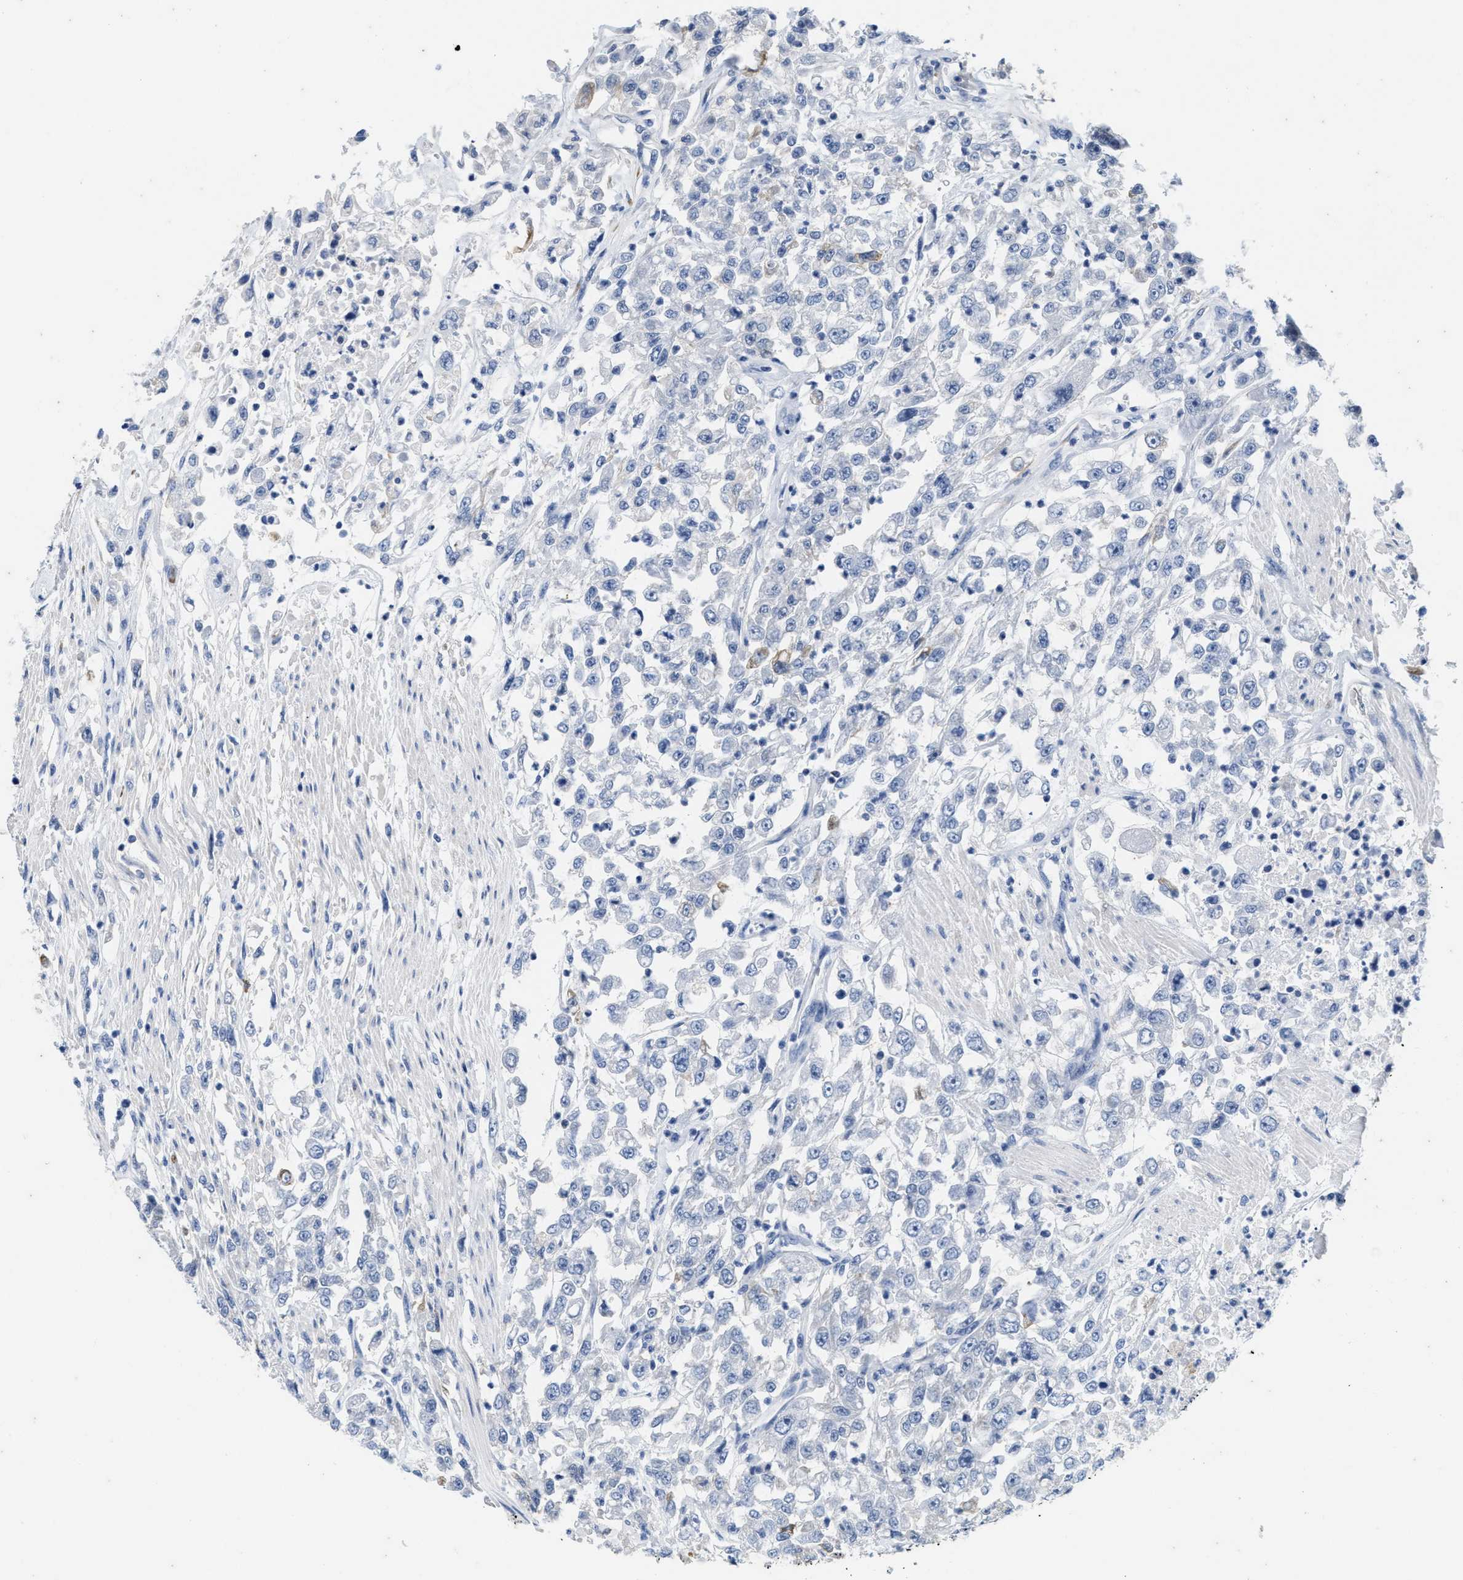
{"staining": {"intensity": "negative", "quantity": "none", "location": "none"}, "tissue": "urothelial cancer", "cell_type": "Tumor cells", "image_type": "cancer", "snomed": [{"axis": "morphology", "description": "Urothelial carcinoma, High grade"}, {"axis": "topography", "description": "Urinary bladder"}], "caption": "Urothelial carcinoma (high-grade) was stained to show a protein in brown. There is no significant expression in tumor cells.", "gene": "ABCB11", "patient": {"sex": "male", "age": 46}}